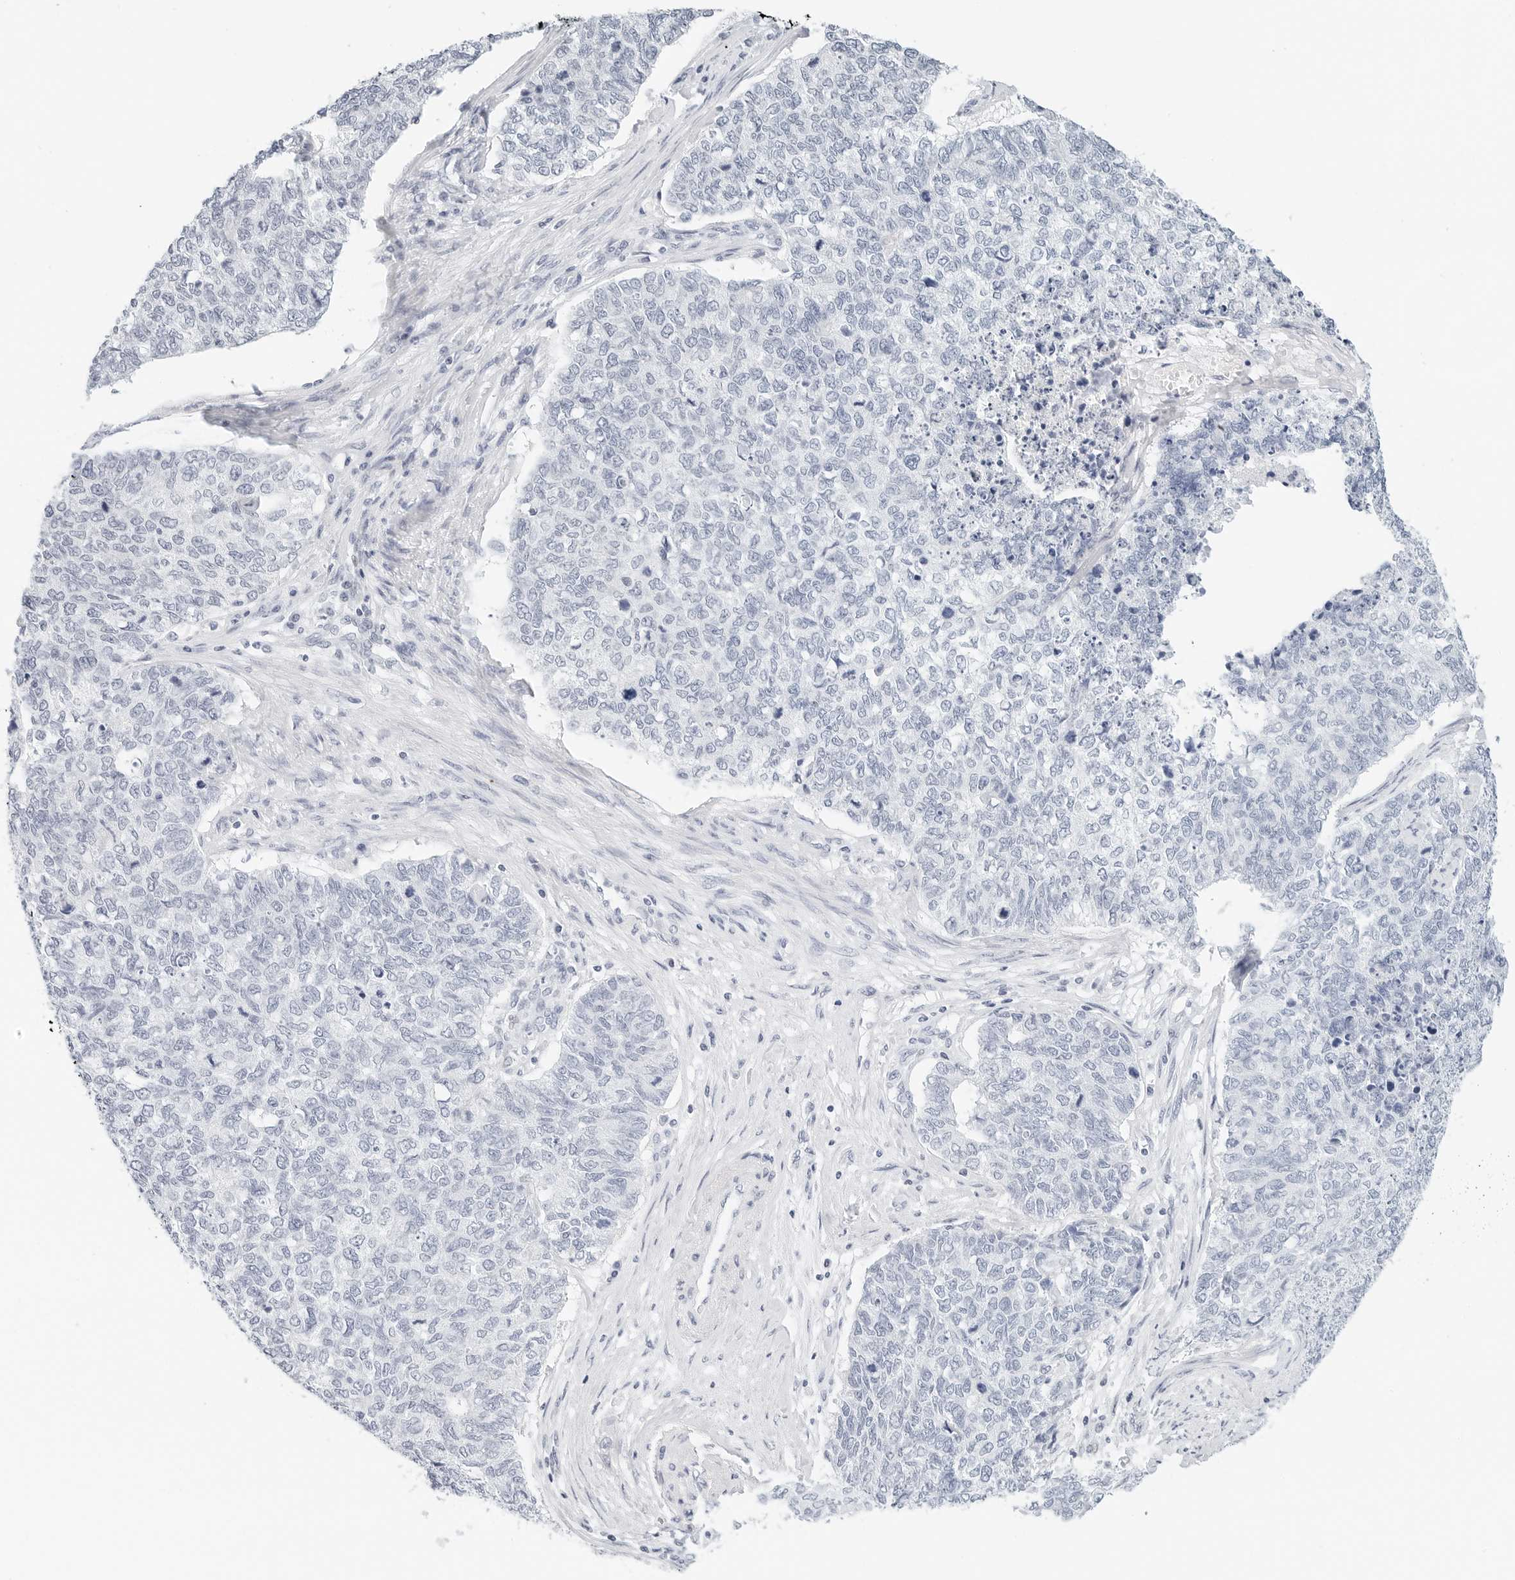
{"staining": {"intensity": "negative", "quantity": "none", "location": "none"}, "tissue": "cervical cancer", "cell_type": "Tumor cells", "image_type": "cancer", "snomed": [{"axis": "morphology", "description": "Squamous cell carcinoma, NOS"}, {"axis": "topography", "description": "Cervix"}], "caption": "Immunohistochemical staining of human cervical cancer (squamous cell carcinoma) displays no significant expression in tumor cells.", "gene": "NTMT2", "patient": {"sex": "female", "age": 63}}